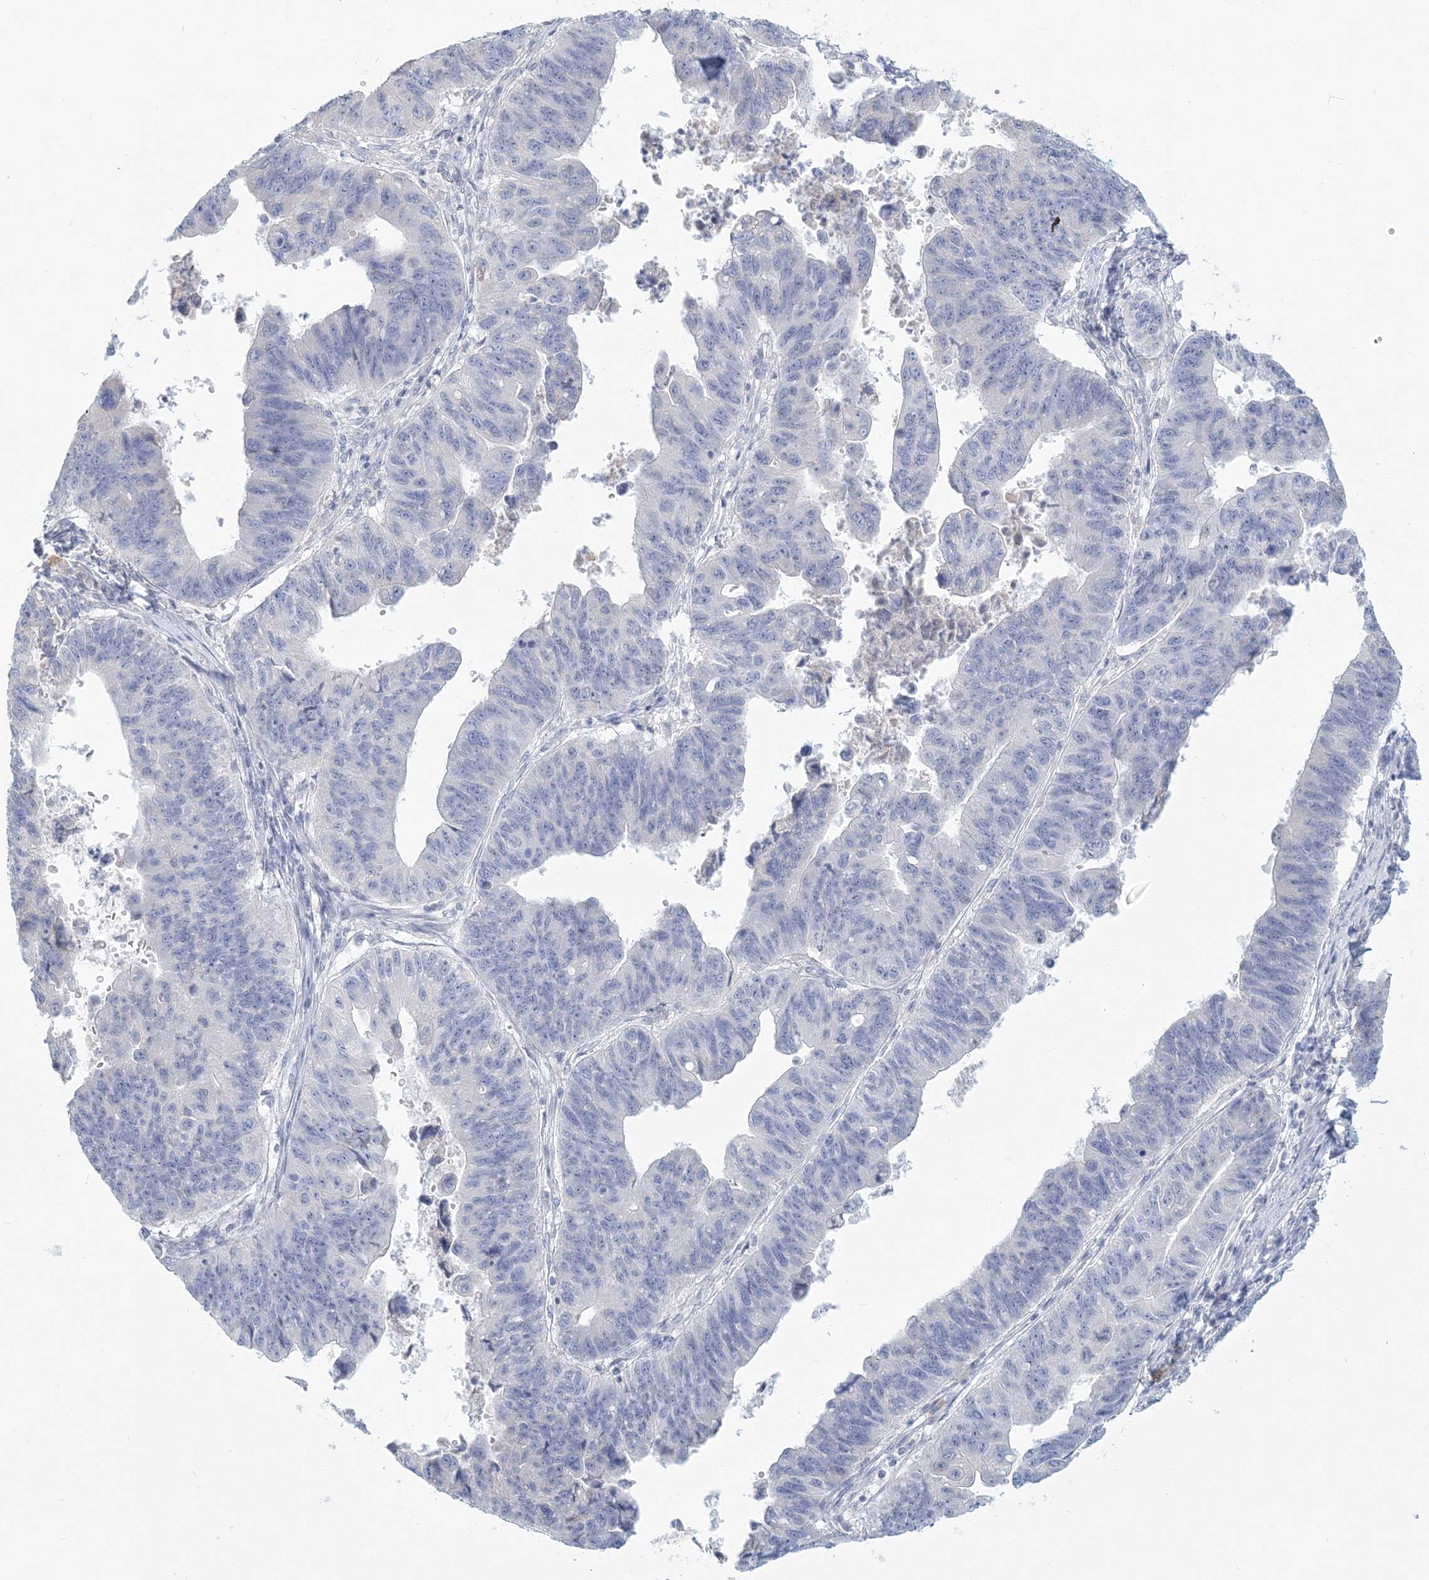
{"staining": {"intensity": "negative", "quantity": "none", "location": "none"}, "tissue": "stomach cancer", "cell_type": "Tumor cells", "image_type": "cancer", "snomed": [{"axis": "morphology", "description": "Adenocarcinoma, NOS"}, {"axis": "topography", "description": "Stomach"}], "caption": "This is an IHC image of human adenocarcinoma (stomach). There is no expression in tumor cells.", "gene": "CSN1S1", "patient": {"sex": "male", "age": 59}}